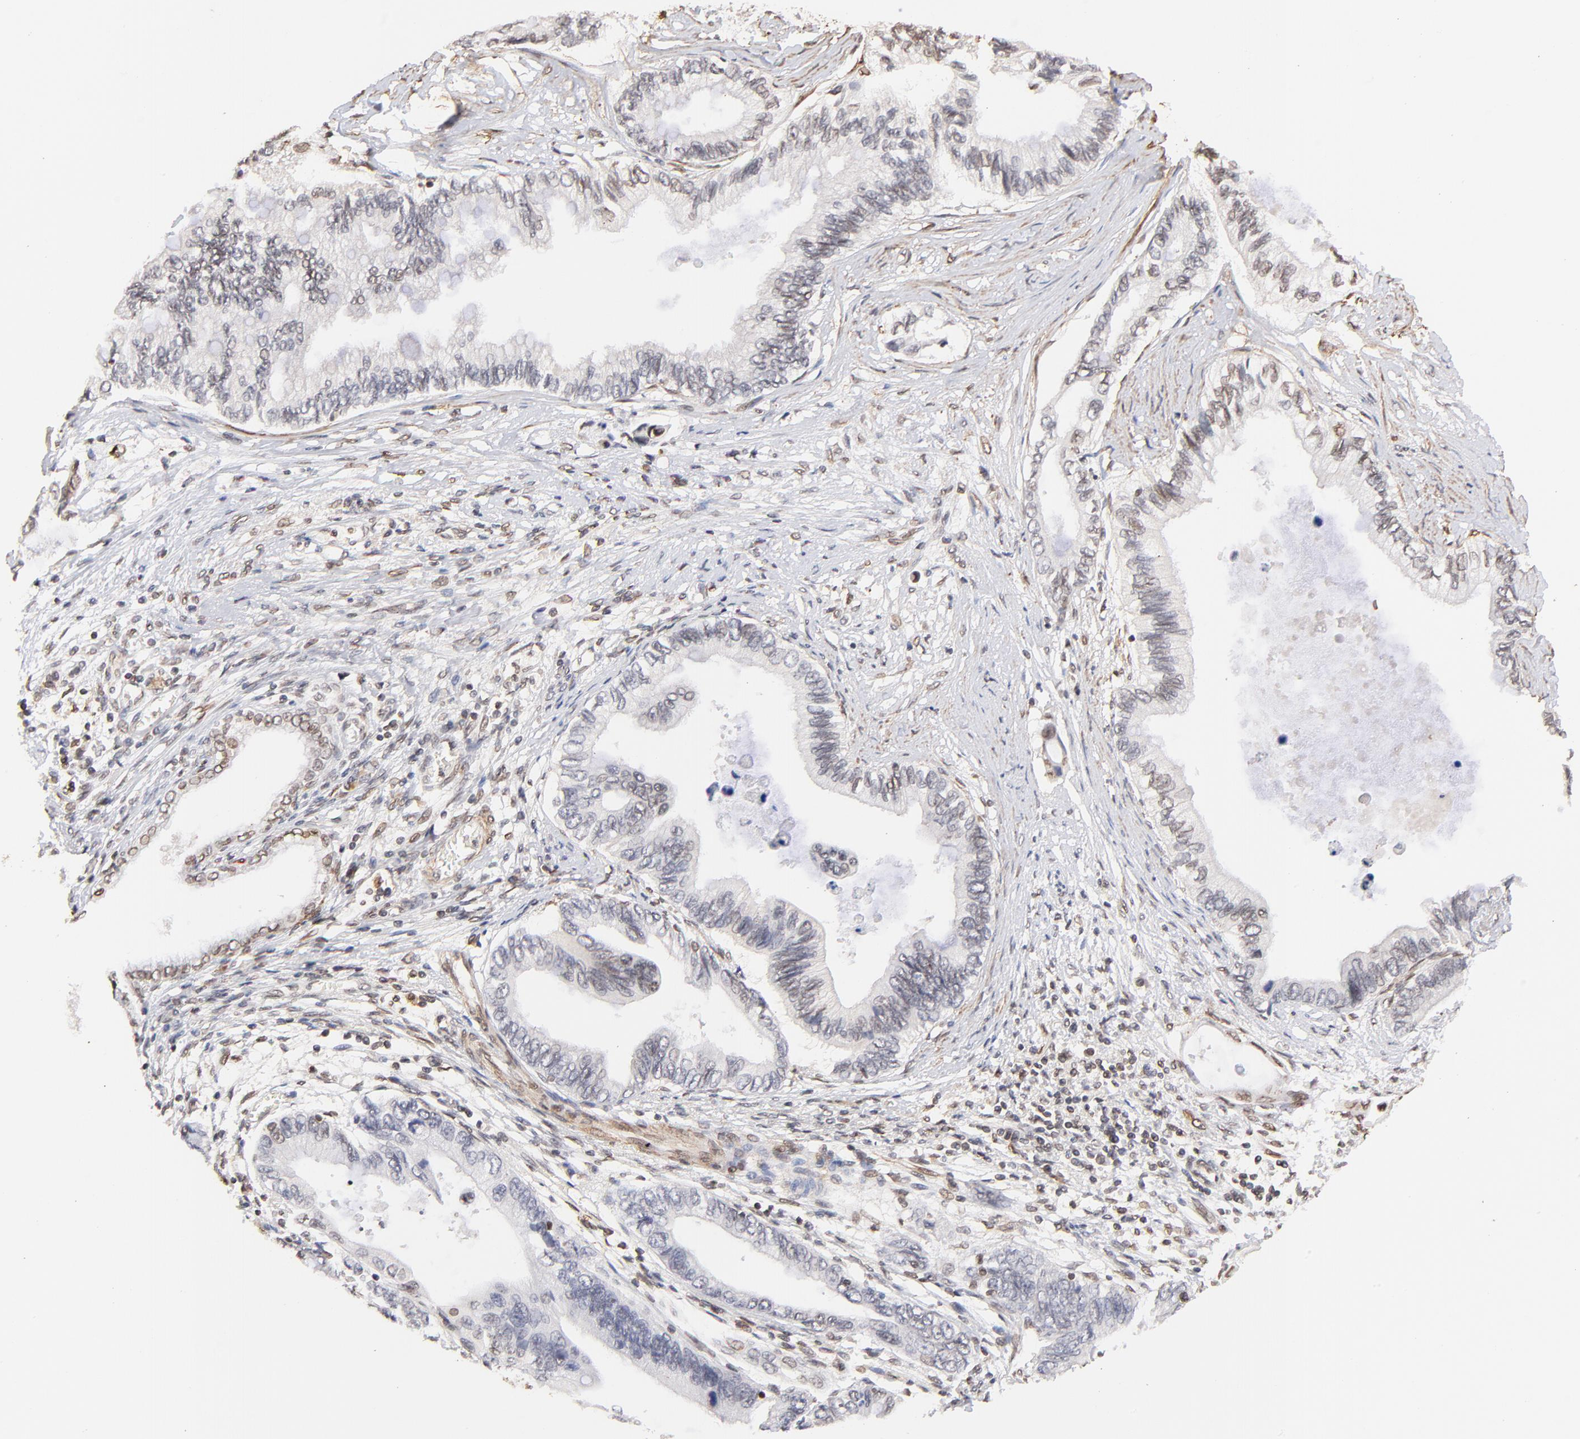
{"staining": {"intensity": "weak", "quantity": "25%-75%", "location": "cytoplasmic/membranous,nuclear"}, "tissue": "pancreatic cancer", "cell_type": "Tumor cells", "image_type": "cancer", "snomed": [{"axis": "morphology", "description": "Adenocarcinoma, NOS"}, {"axis": "topography", "description": "Pancreas"}], "caption": "Pancreatic adenocarcinoma stained with immunohistochemistry (IHC) demonstrates weak cytoplasmic/membranous and nuclear positivity in about 25%-75% of tumor cells. (DAB IHC with brightfield microscopy, high magnification).", "gene": "ZFP92", "patient": {"sex": "female", "age": 66}}